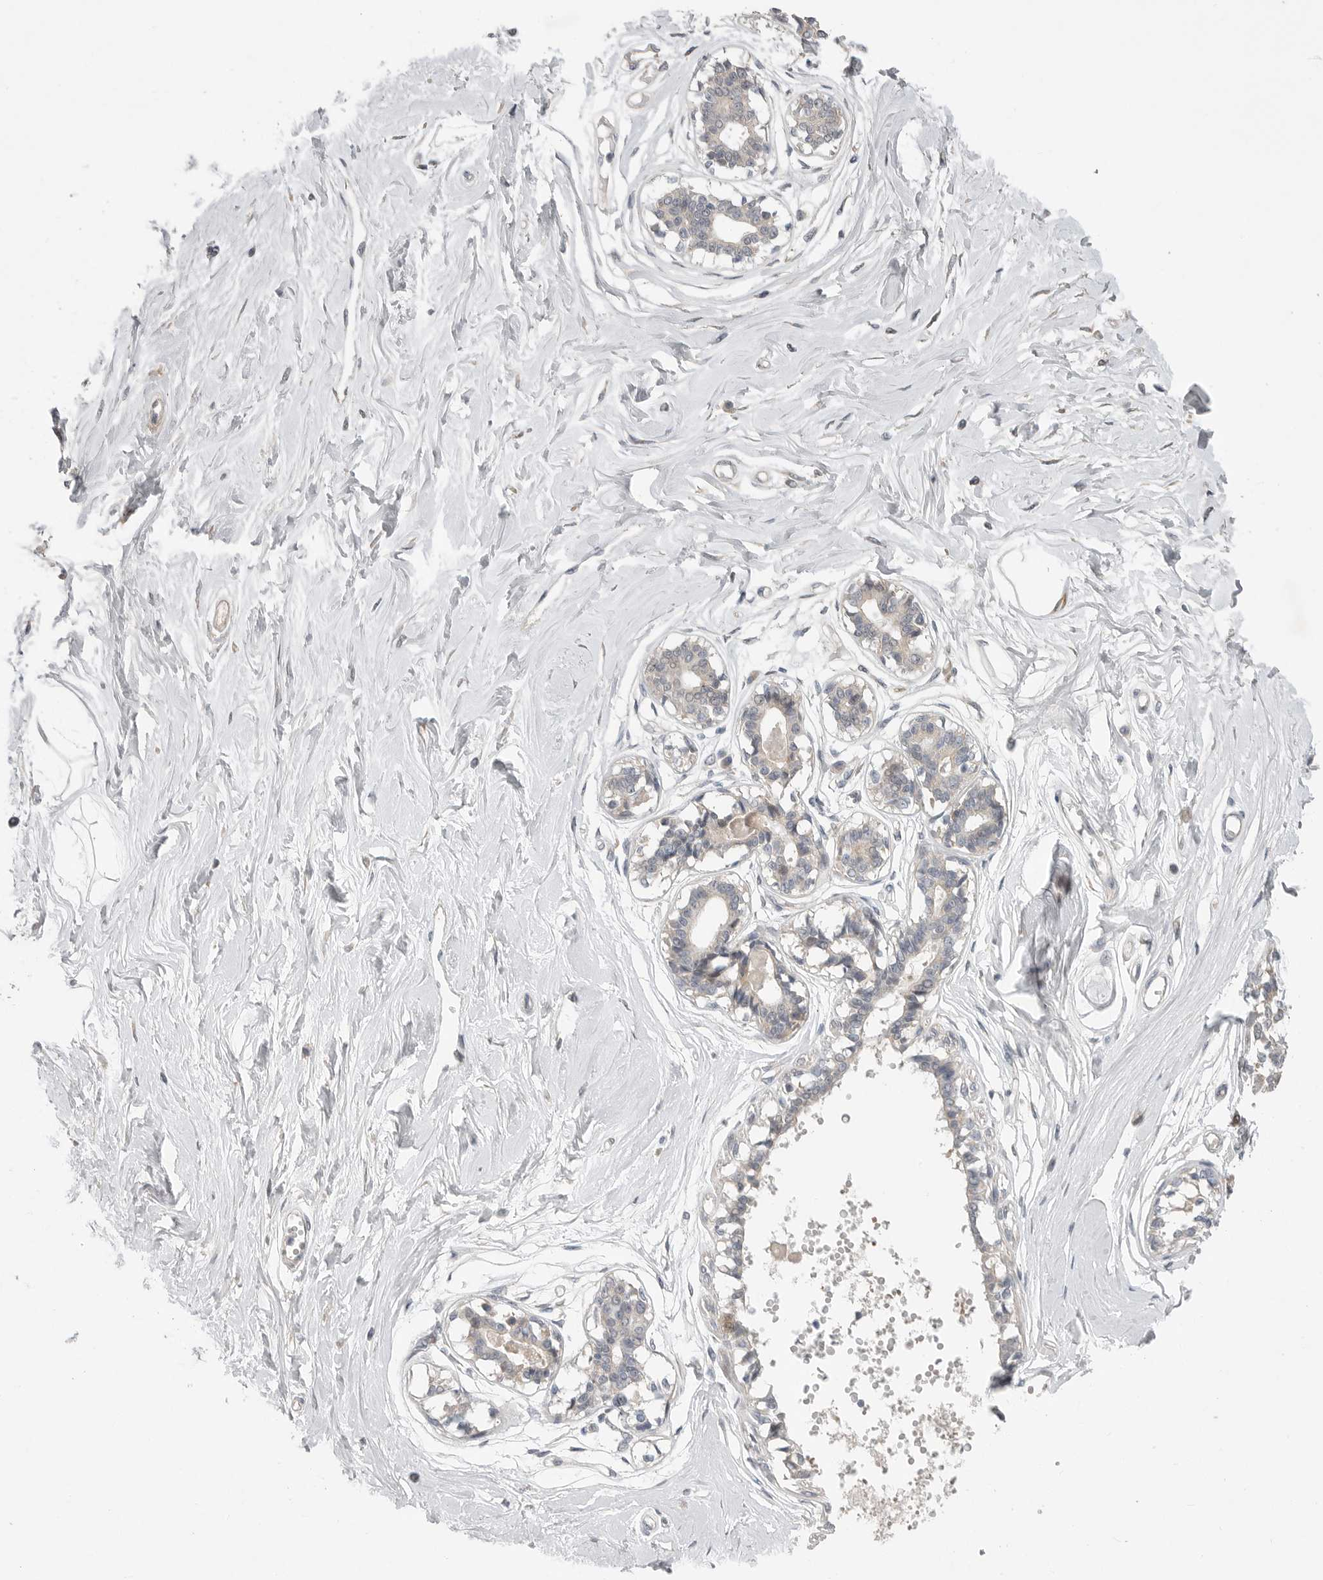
{"staining": {"intensity": "negative", "quantity": "none", "location": "none"}, "tissue": "breast", "cell_type": "Adipocytes", "image_type": "normal", "snomed": [{"axis": "morphology", "description": "Normal tissue, NOS"}, {"axis": "topography", "description": "Breast"}], "caption": "Immunohistochemistry (IHC) of unremarkable breast displays no staining in adipocytes.", "gene": "FBXO43", "patient": {"sex": "female", "age": 45}}